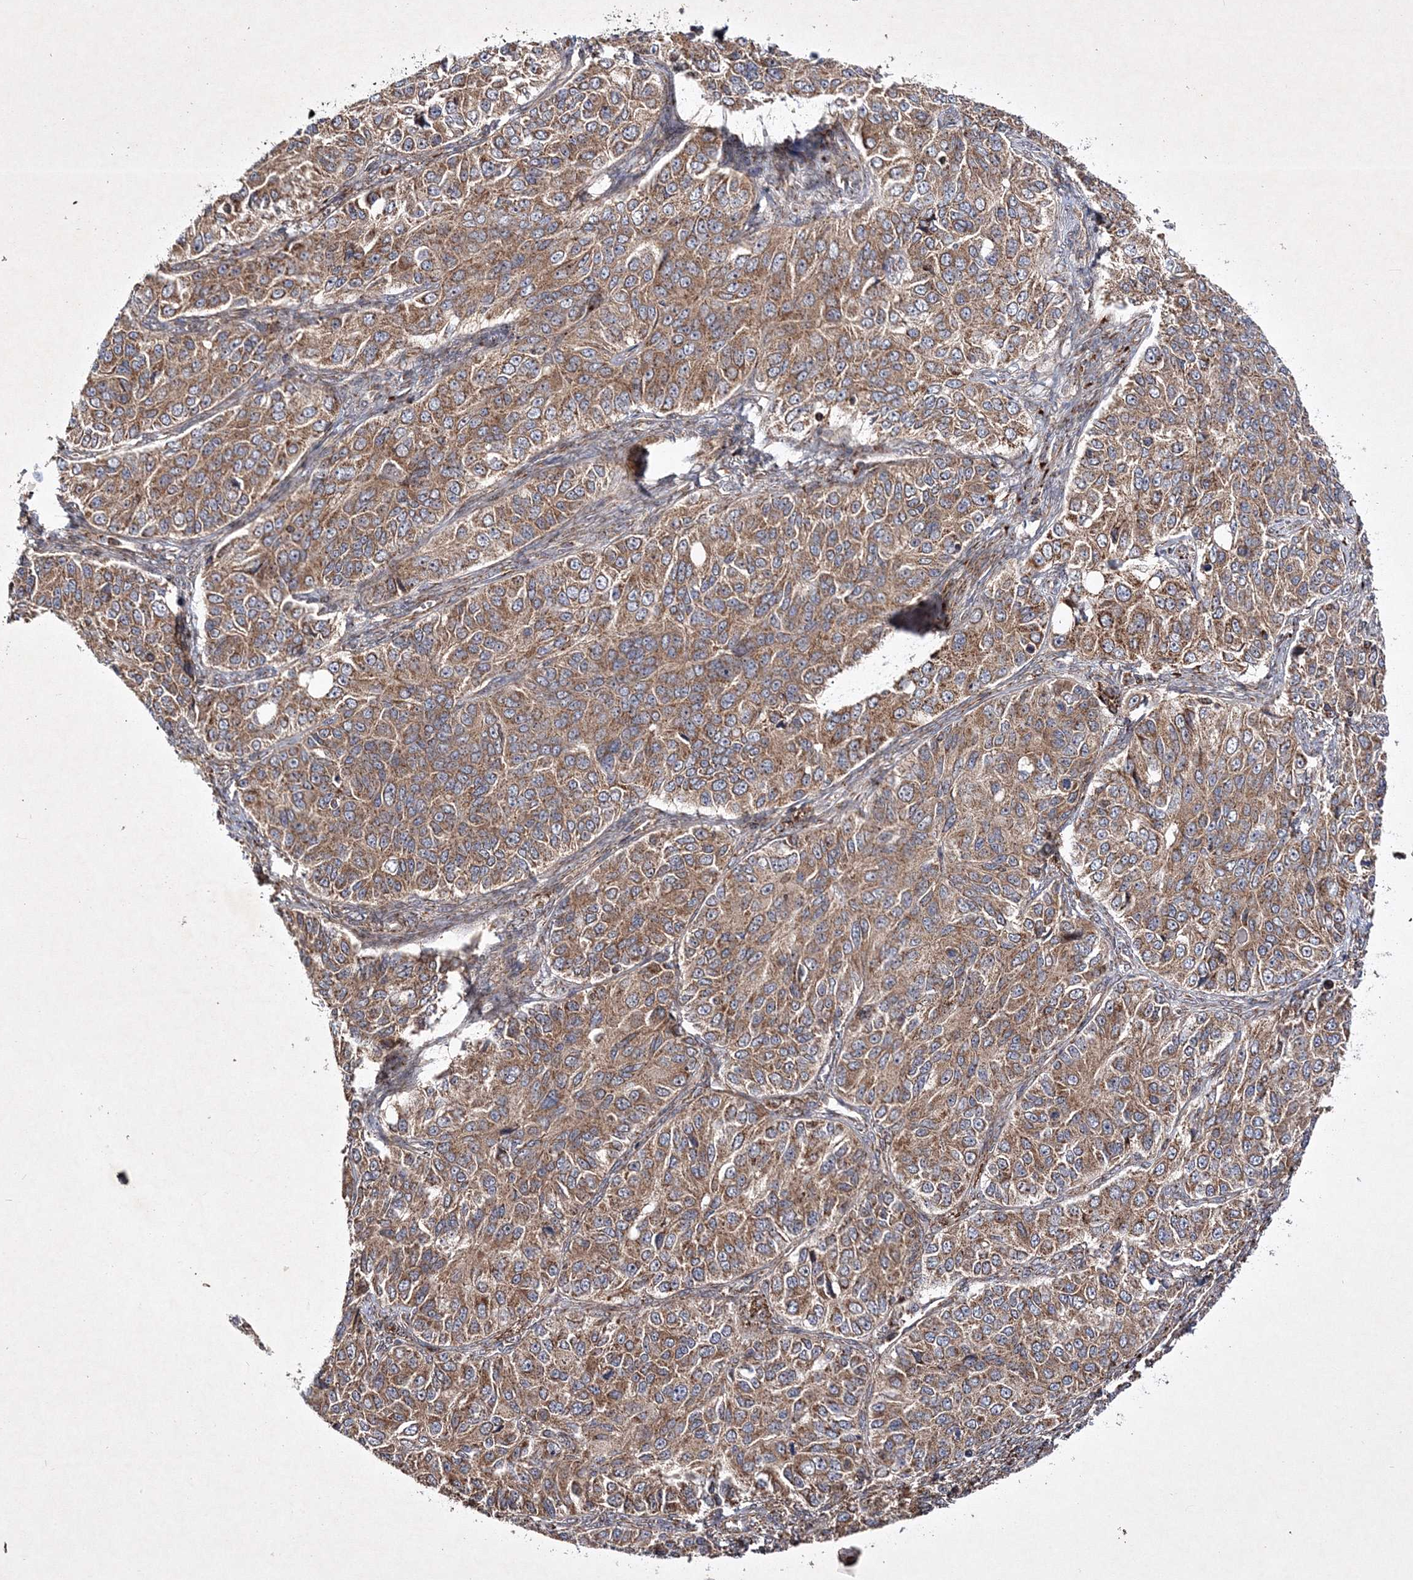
{"staining": {"intensity": "moderate", "quantity": ">75%", "location": "cytoplasmic/membranous"}, "tissue": "ovarian cancer", "cell_type": "Tumor cells", "image_type": "cancer", "snomed": [{"axis": "morphology", "description": "Carcinoma, endometroid"}, {"axis": "topography", "description": "Ovary"}], "caption": "Immunohistochemistry (IHC) of endometroid carcinoma (ovarian) demonstrates medium levels of moderate cytoplasmic/membranous expression in approximately >75% of tumor cells.", "gene": "SCRN3", "patient": {"sex": "female", "age": 51}}